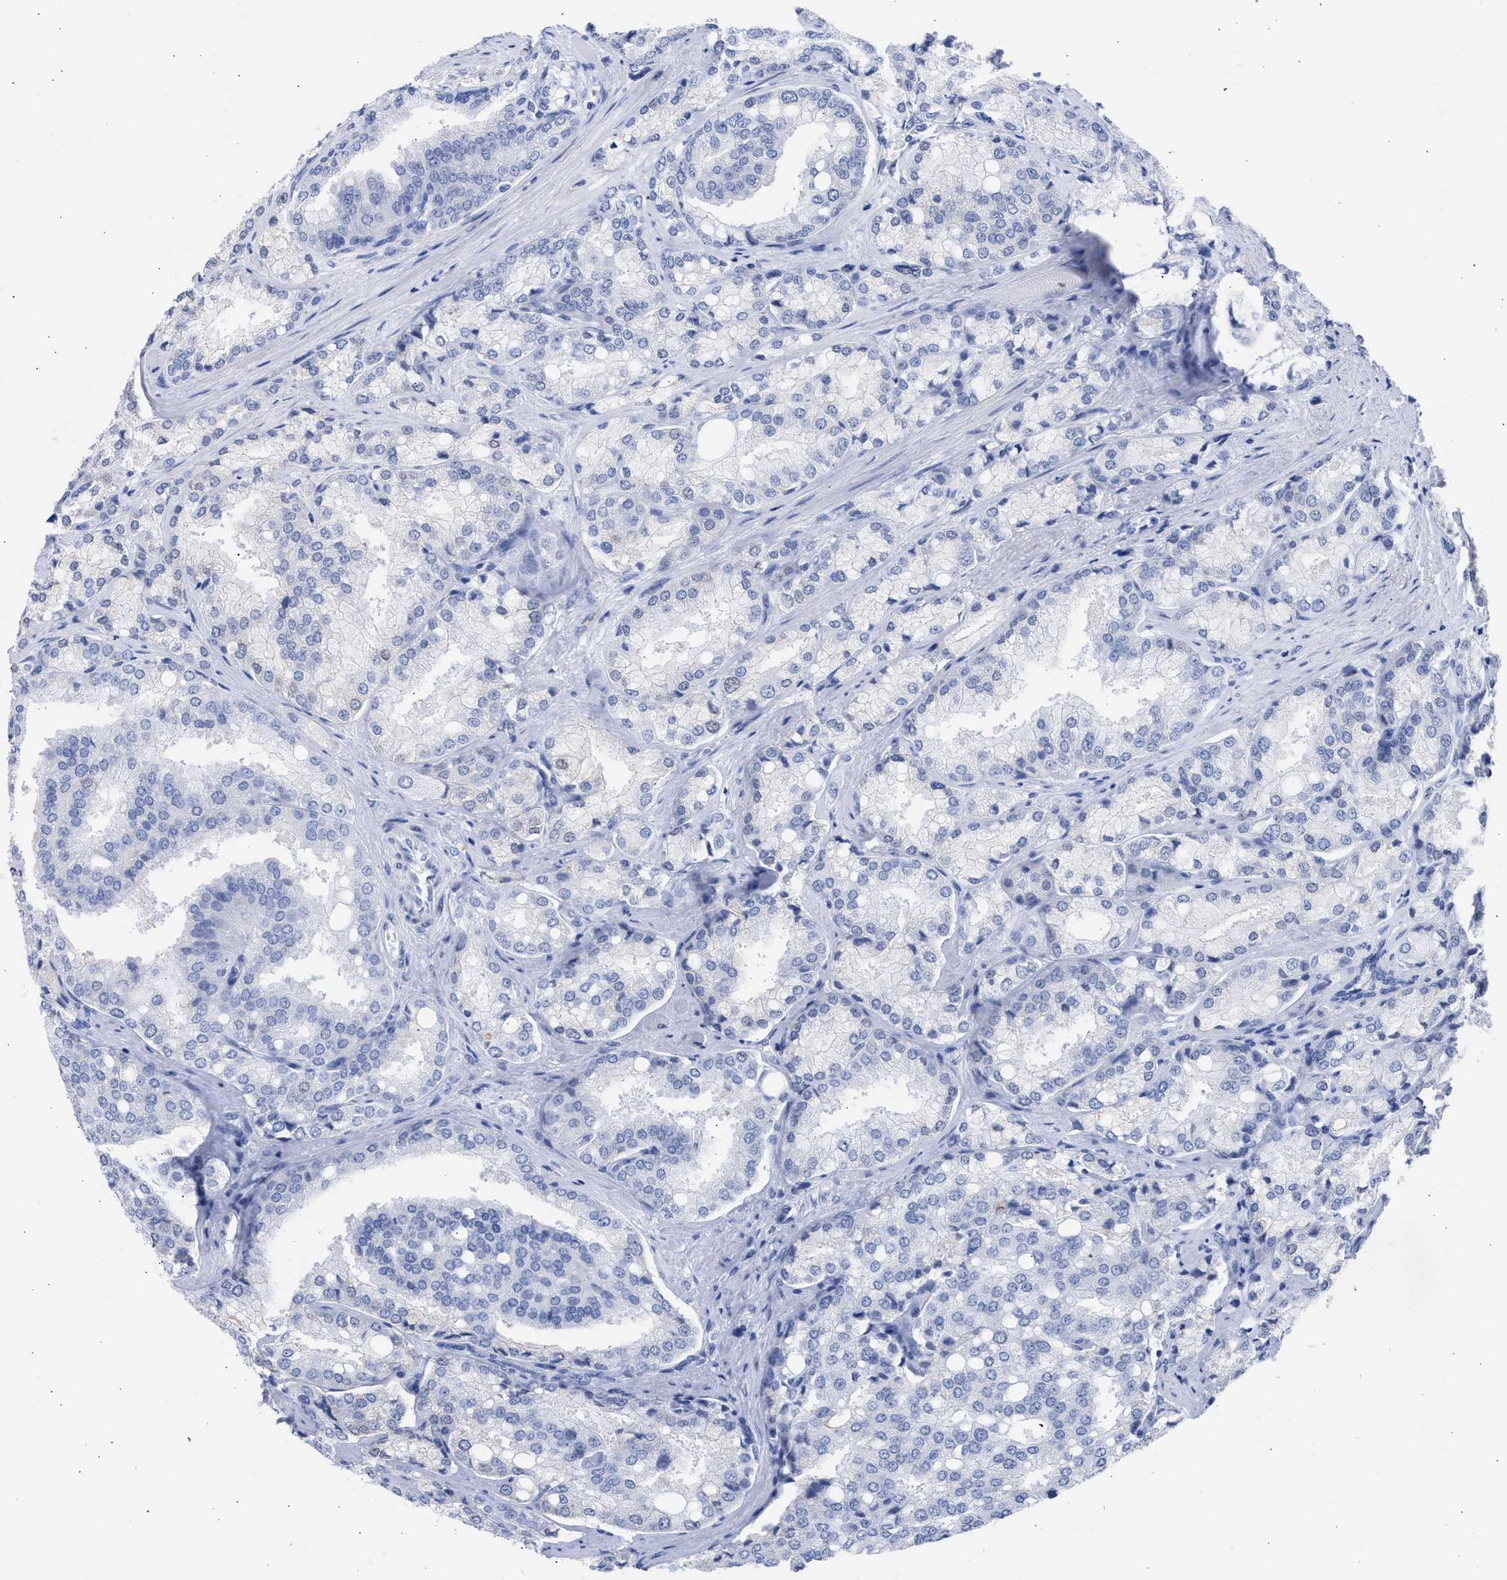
{"staining": {"intensity": "negative", "quantity": "none", "location": "none"}, "tissue": "prostate cancer", "cell_type": "Tumor cells", "image_type": "cancer", "snomed": [{"axis": "morphology", "description": "Adenocarcinoma, High grade"}, {"axis": "topography", "description": "Prostate"}], "caption": "Immunohistochemical staining of human prostate cancer (adenocarcinoma (high-grade)) exhibits no significant positivity in tumor cells.", "gene": "RSPH1", "patient": {"sex": "male", "age": 50}}